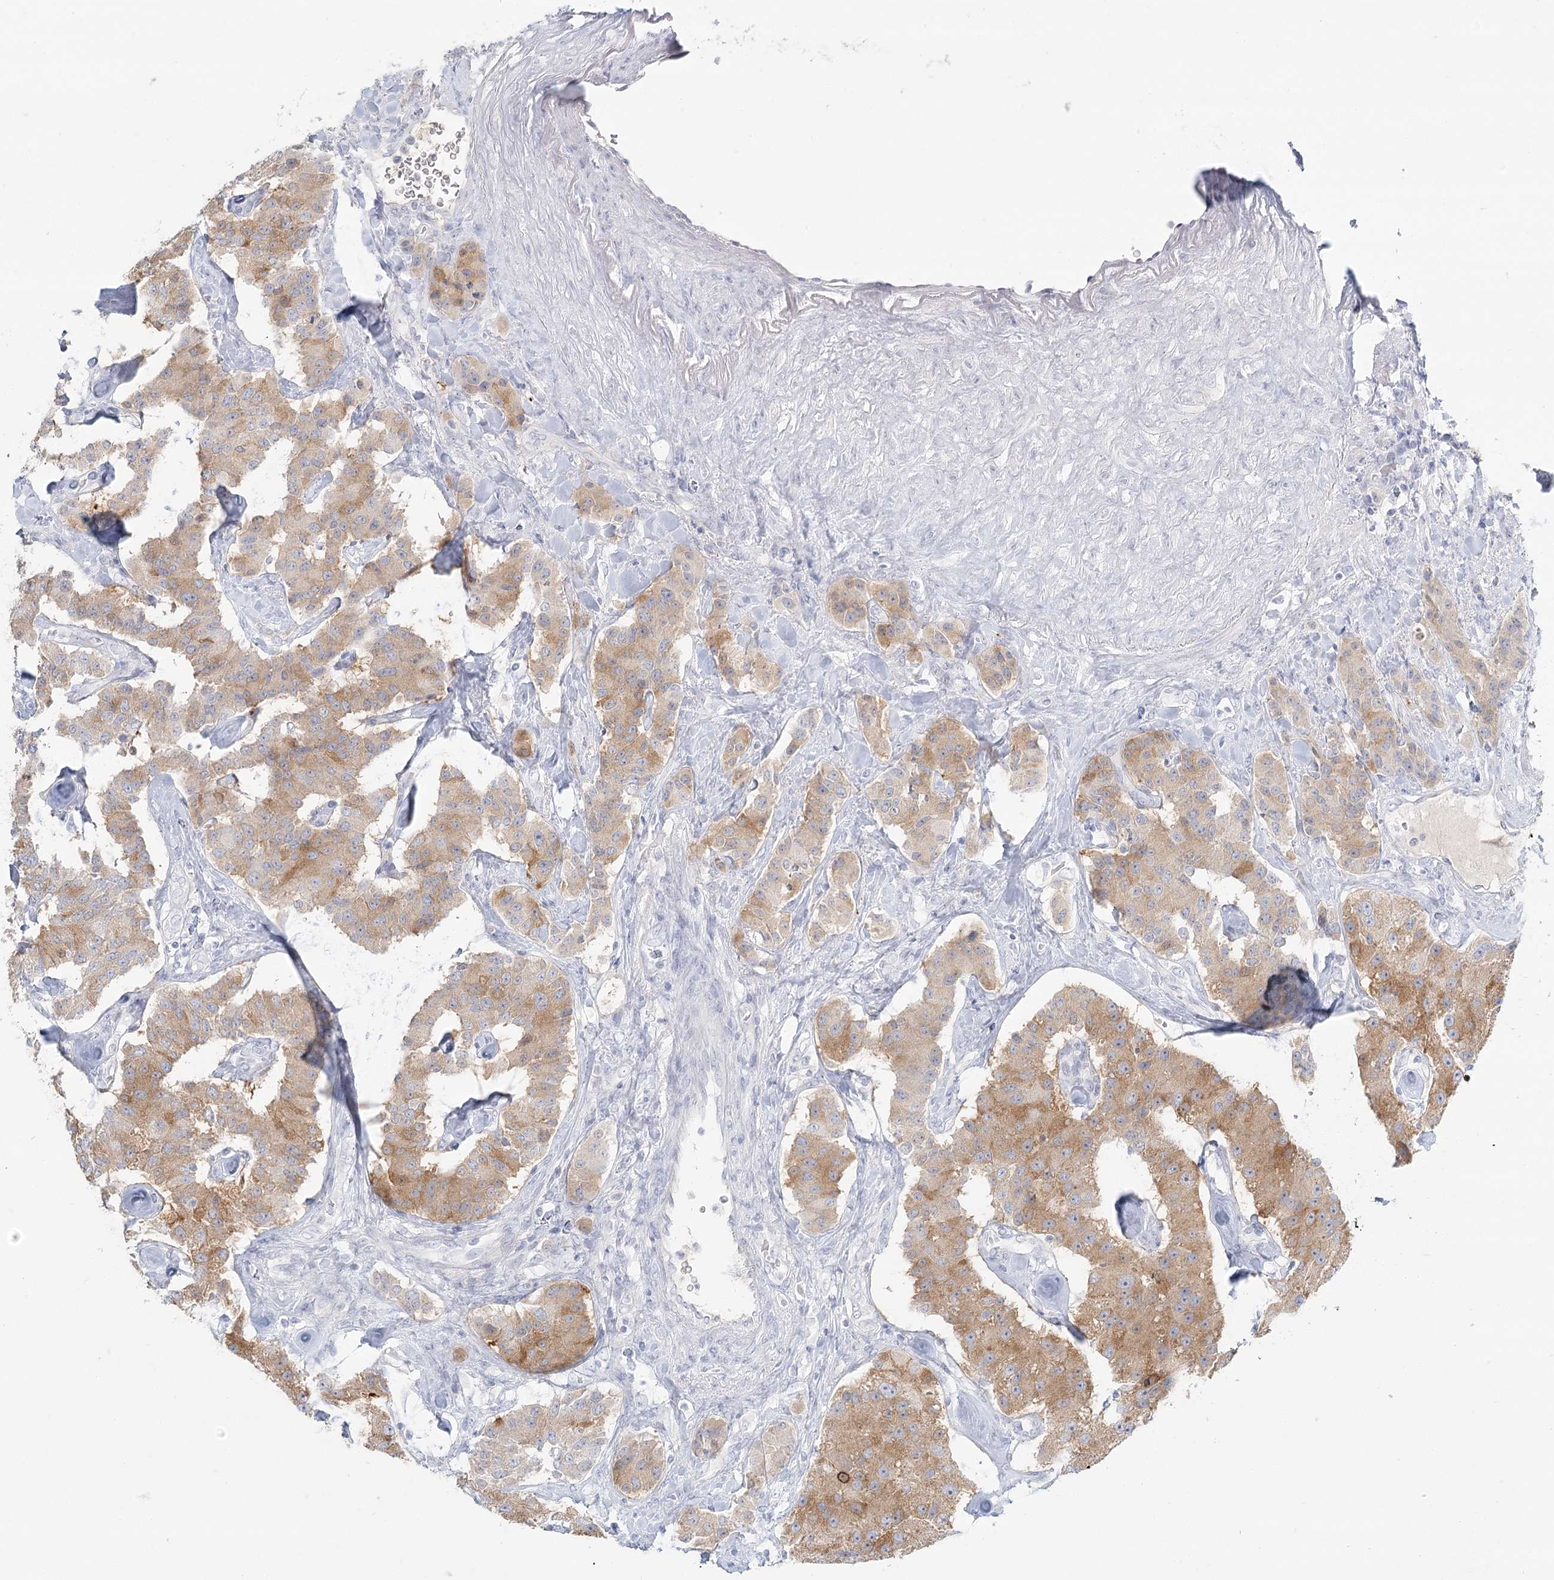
{"staining": {"intensity": "moderate", "quantity": "25%-75%", "location": "cytoplasmic/membranous"}, "tissue": "carcinoid", "cell_type": "Tumor cells", "image_type": "cancer", "snomed": [{"axis": "morphology", "description": "Carcinoid, malignant, NOS"}, {"axis": "topography", "description": "Pancreas"}], "caption": "A medium amount of moderate cytoplasmic/membranous staining is identified in about 25%-75% of tumor cells in carcinoid (malignant) tissue. The staining is performed using DAB brown chromogen to label protein expression. The nuclei are counter-stained blue using hematoxylin.", "gene": "DMGDH", "patient": {"sex": "male", "age": 41}}